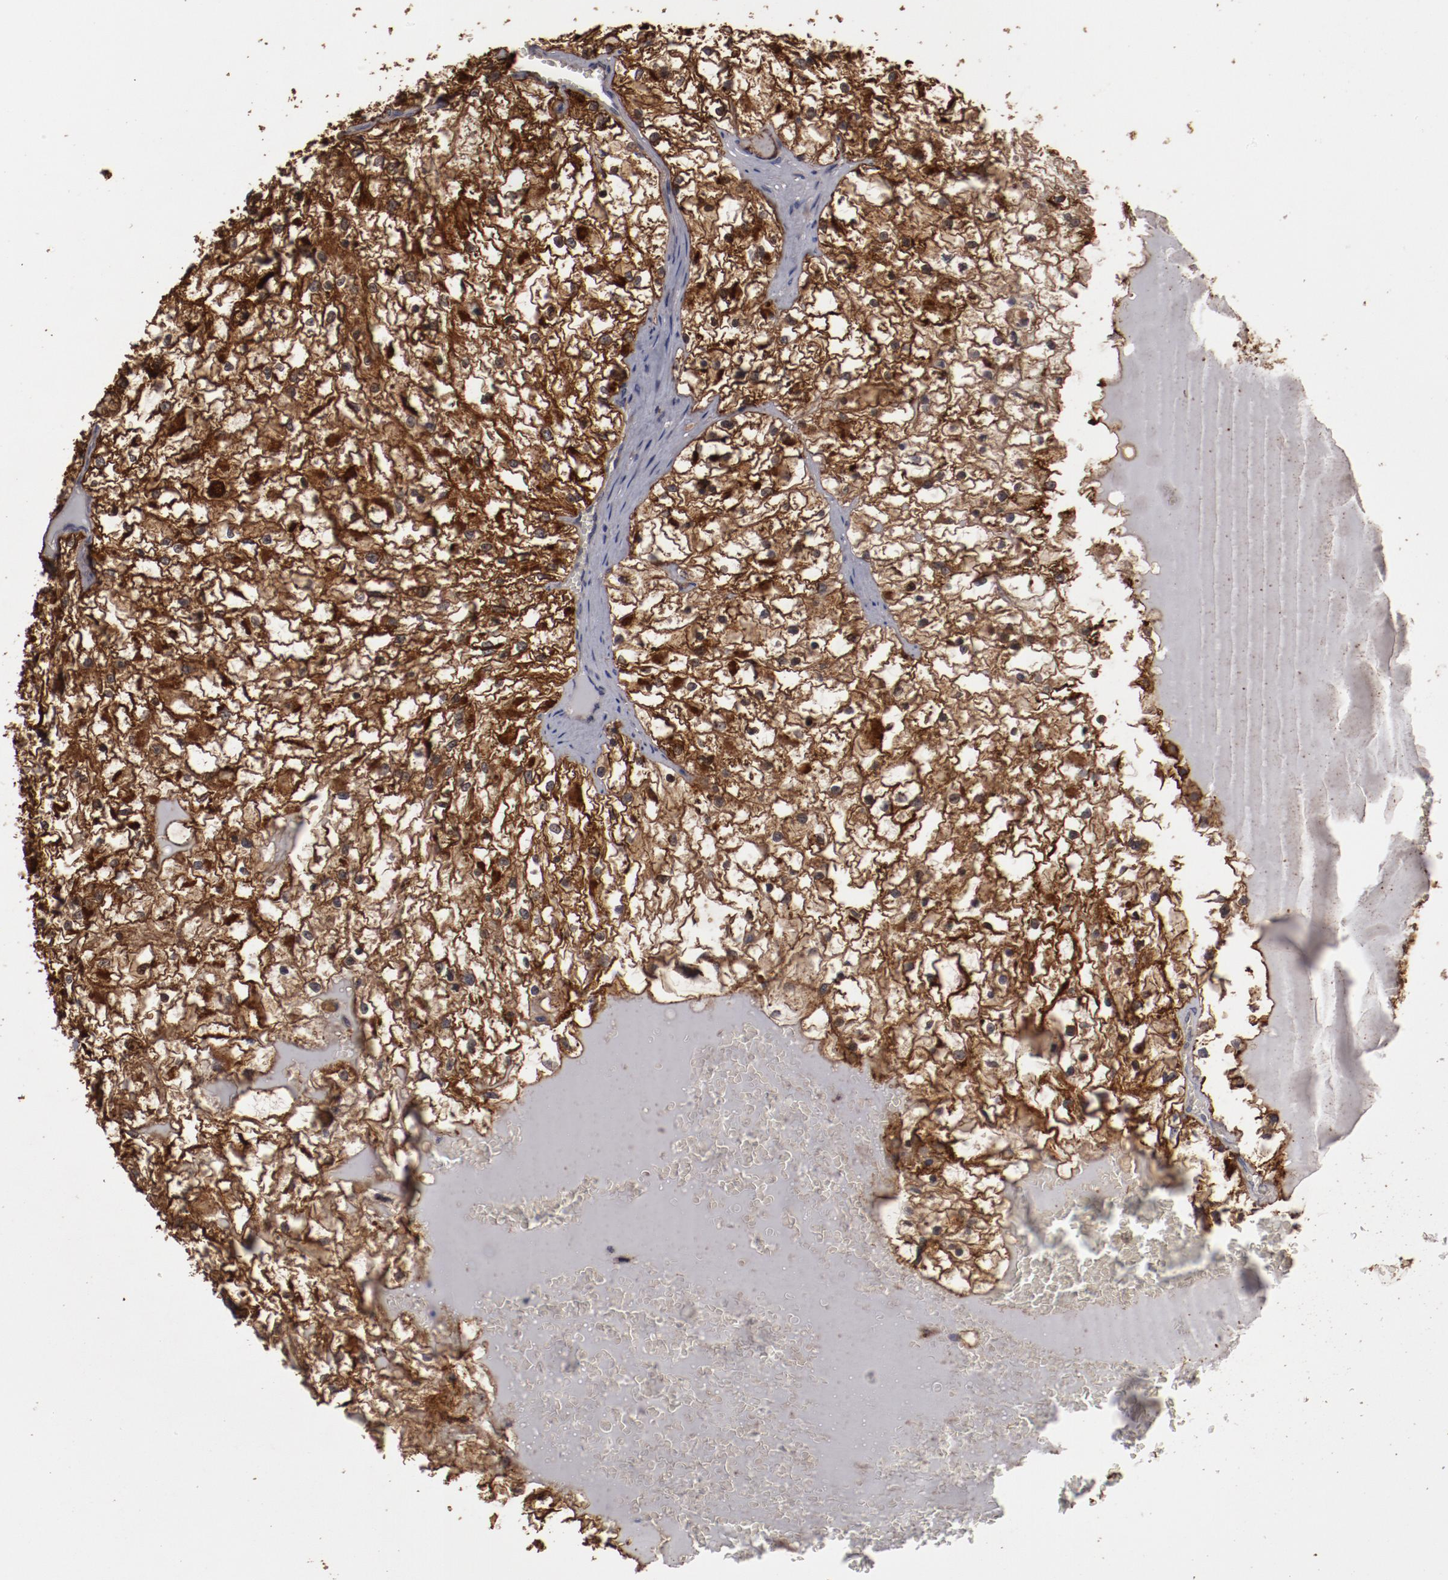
{"staining": {"intensity": "strong", "quantity": ">75%", "location": "cytoplasmic/membranous"}, "tissue": "renal cancer", "cell_type": "Tumor cells", "image_type": "cancer", "snomed": [{"axis": "morphology", "description": "Adenocarcinoma, NOS"}, {"axis": "topography", "description": "Kidney"}], "caption": "High-magnification brightfield microscopy of renal adenocarcinoma stained with DAB (brown) and counterstained with hematoxylin (blue). tumor cells exhibit strong cytoplasmic/membranous expression is appreciated in about>75% of cells. (DAB = brown stain, brightfield microscopy at high magnification).", "gene": "LRRC75B", "patient": {"sex": "male", "age": 61}}